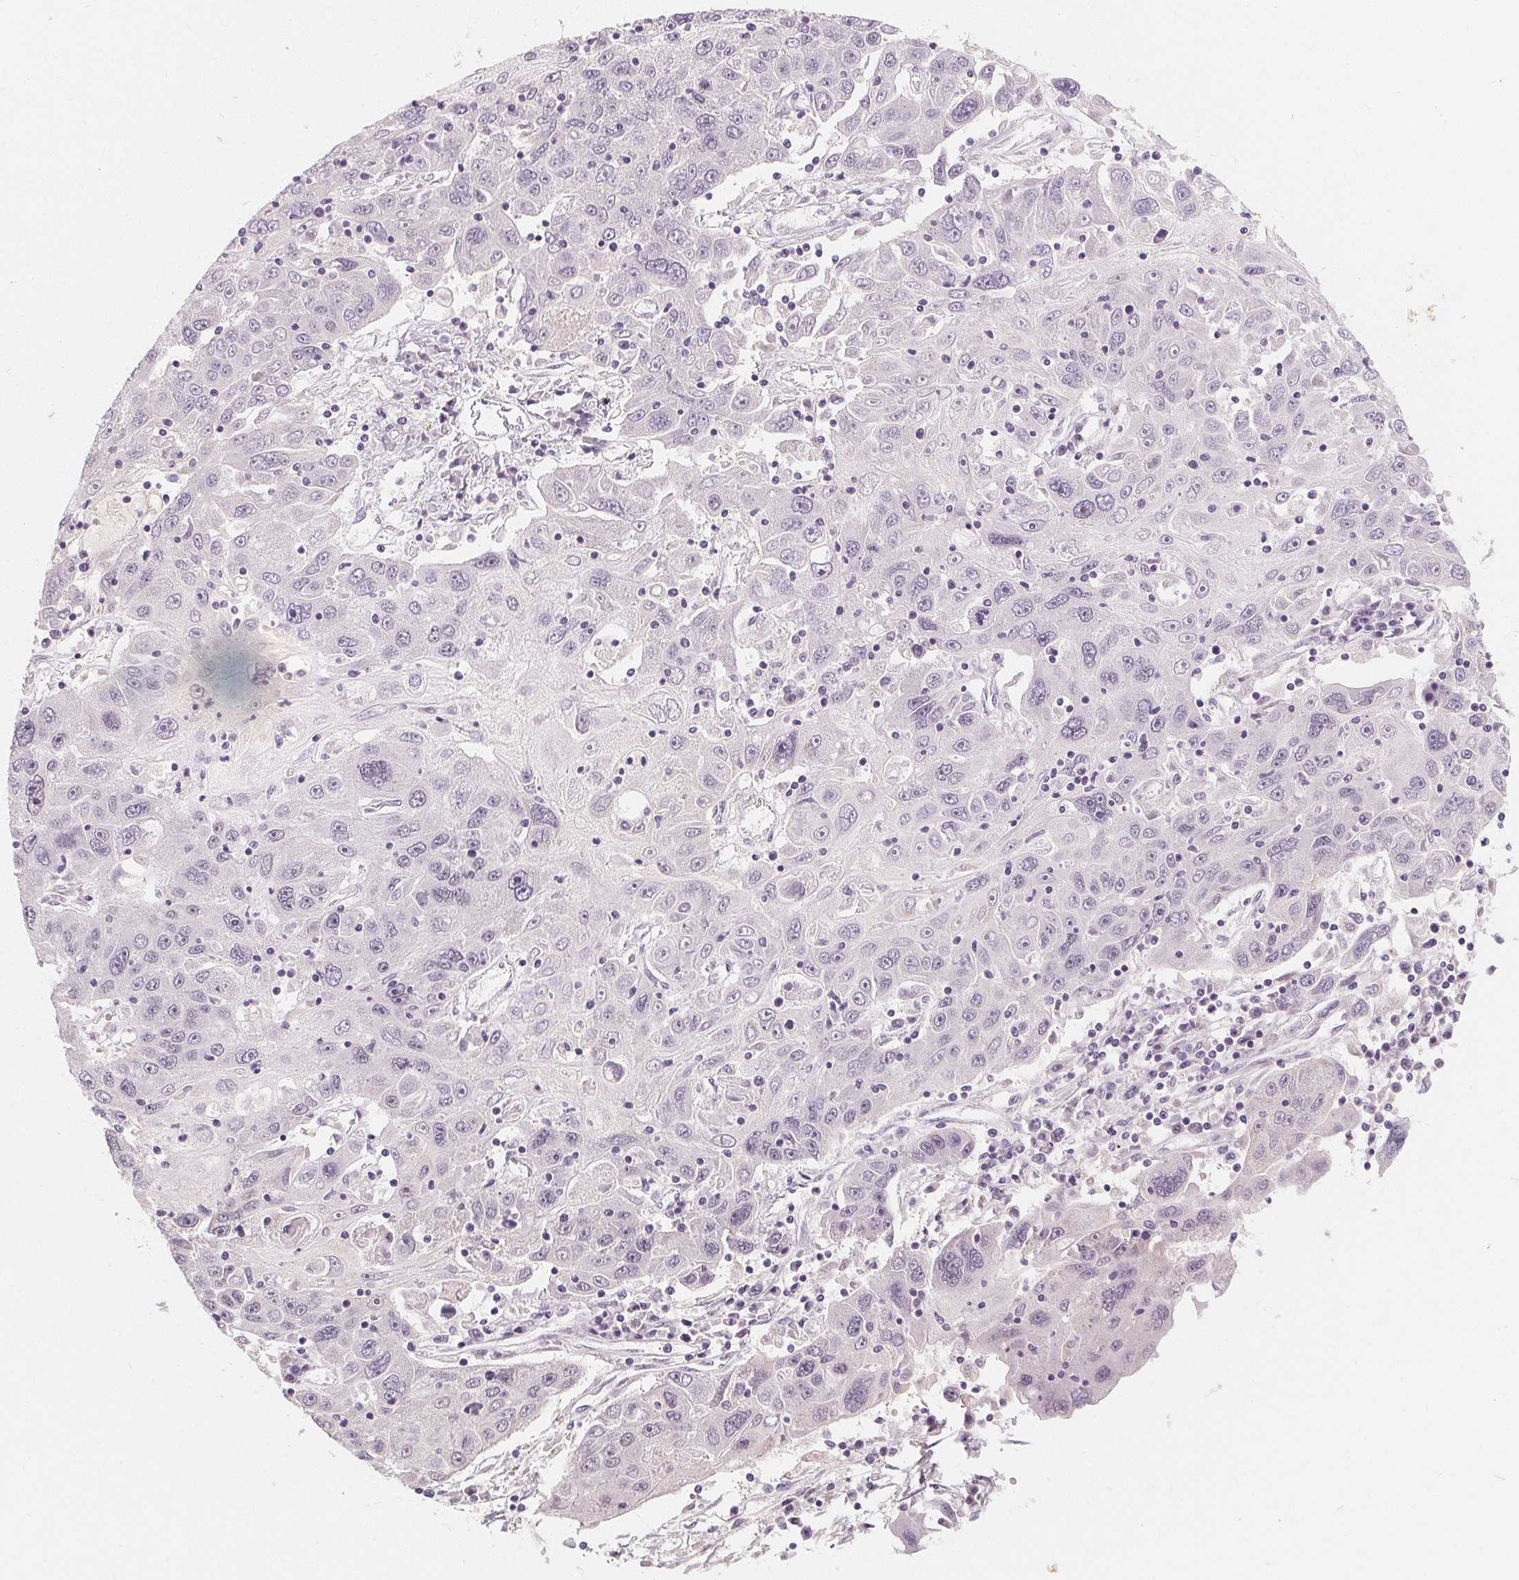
{"staining": {"intensity": "negative", "quantity": "none", "location": "none"}, "tissue": "stomach cancer", "cell_type": "Tumor cells", "image_type": "cancer", "snomed": [{"axis": "morphology", "description": "Adenocarcinoma, NOS"}, {"axis": "topography", "description": "Stomach"}], "caption": "A histopathology image of human stomach adenocarcinoma is negative for staining in tumor cells.", "gene": "DBX2", "patient": {"sex": "male", "age": 56}}